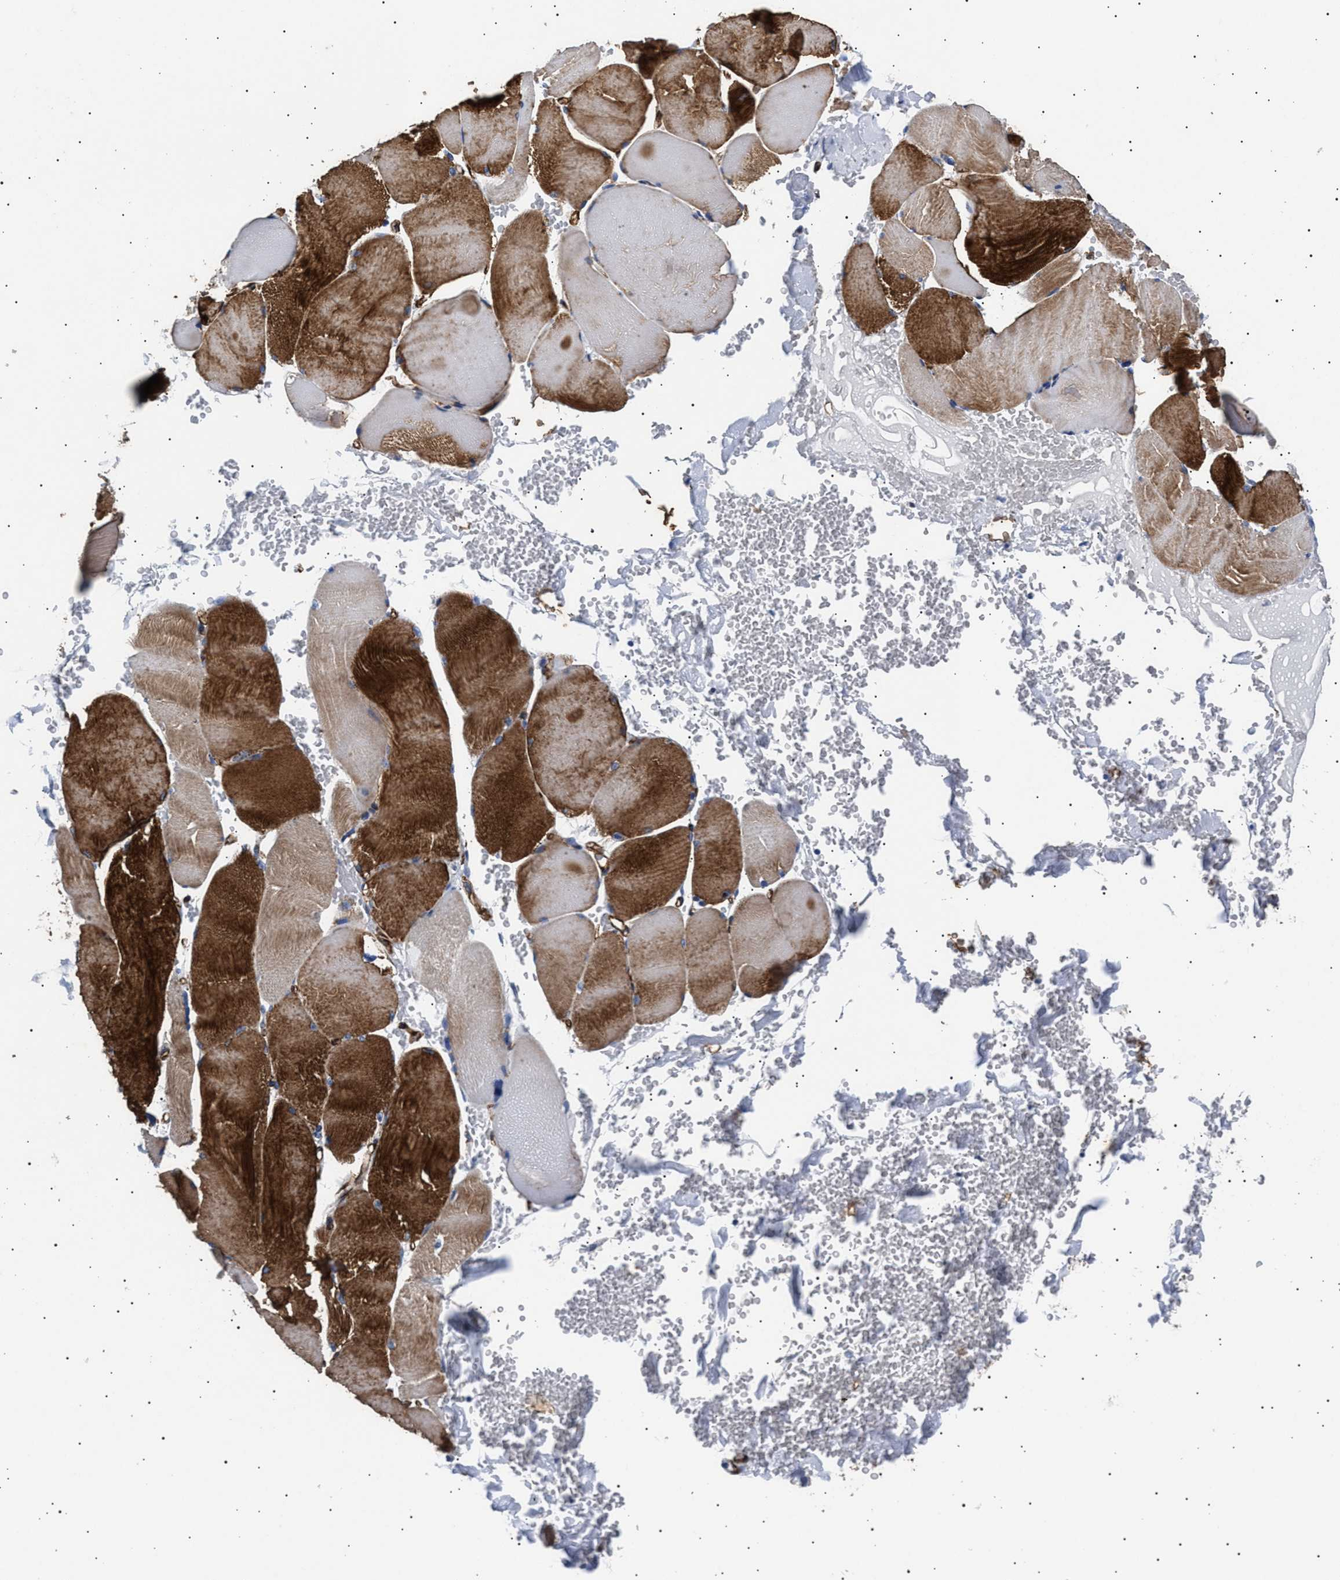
{"staining": {"intensity": "strong", "quantity": ">75%", "location": "cytoplasmic/membranous"}, "tissue": "skeletal muscle", "cell_type": "Myocytes", "image_type": "normal", "snomed": [{"axis": "morphology", "description": "Normal tissue, NOS"}, {"axis": "topography", "description": "Skin"}, {"axis": "topography", "description": "Skeletal muscle"}], "caption": "Protein expression by immunohistochemistry (IHC) displays strong cytoplasmic/membranous positivity in approximately >75% of myocytes in unremarkable skeletal muscle. (brown staining indicates protein expression, while blue staining denotes nuclei).", "gene": "OLFML2A", "patient": {"sex": "male", "age": 83}}